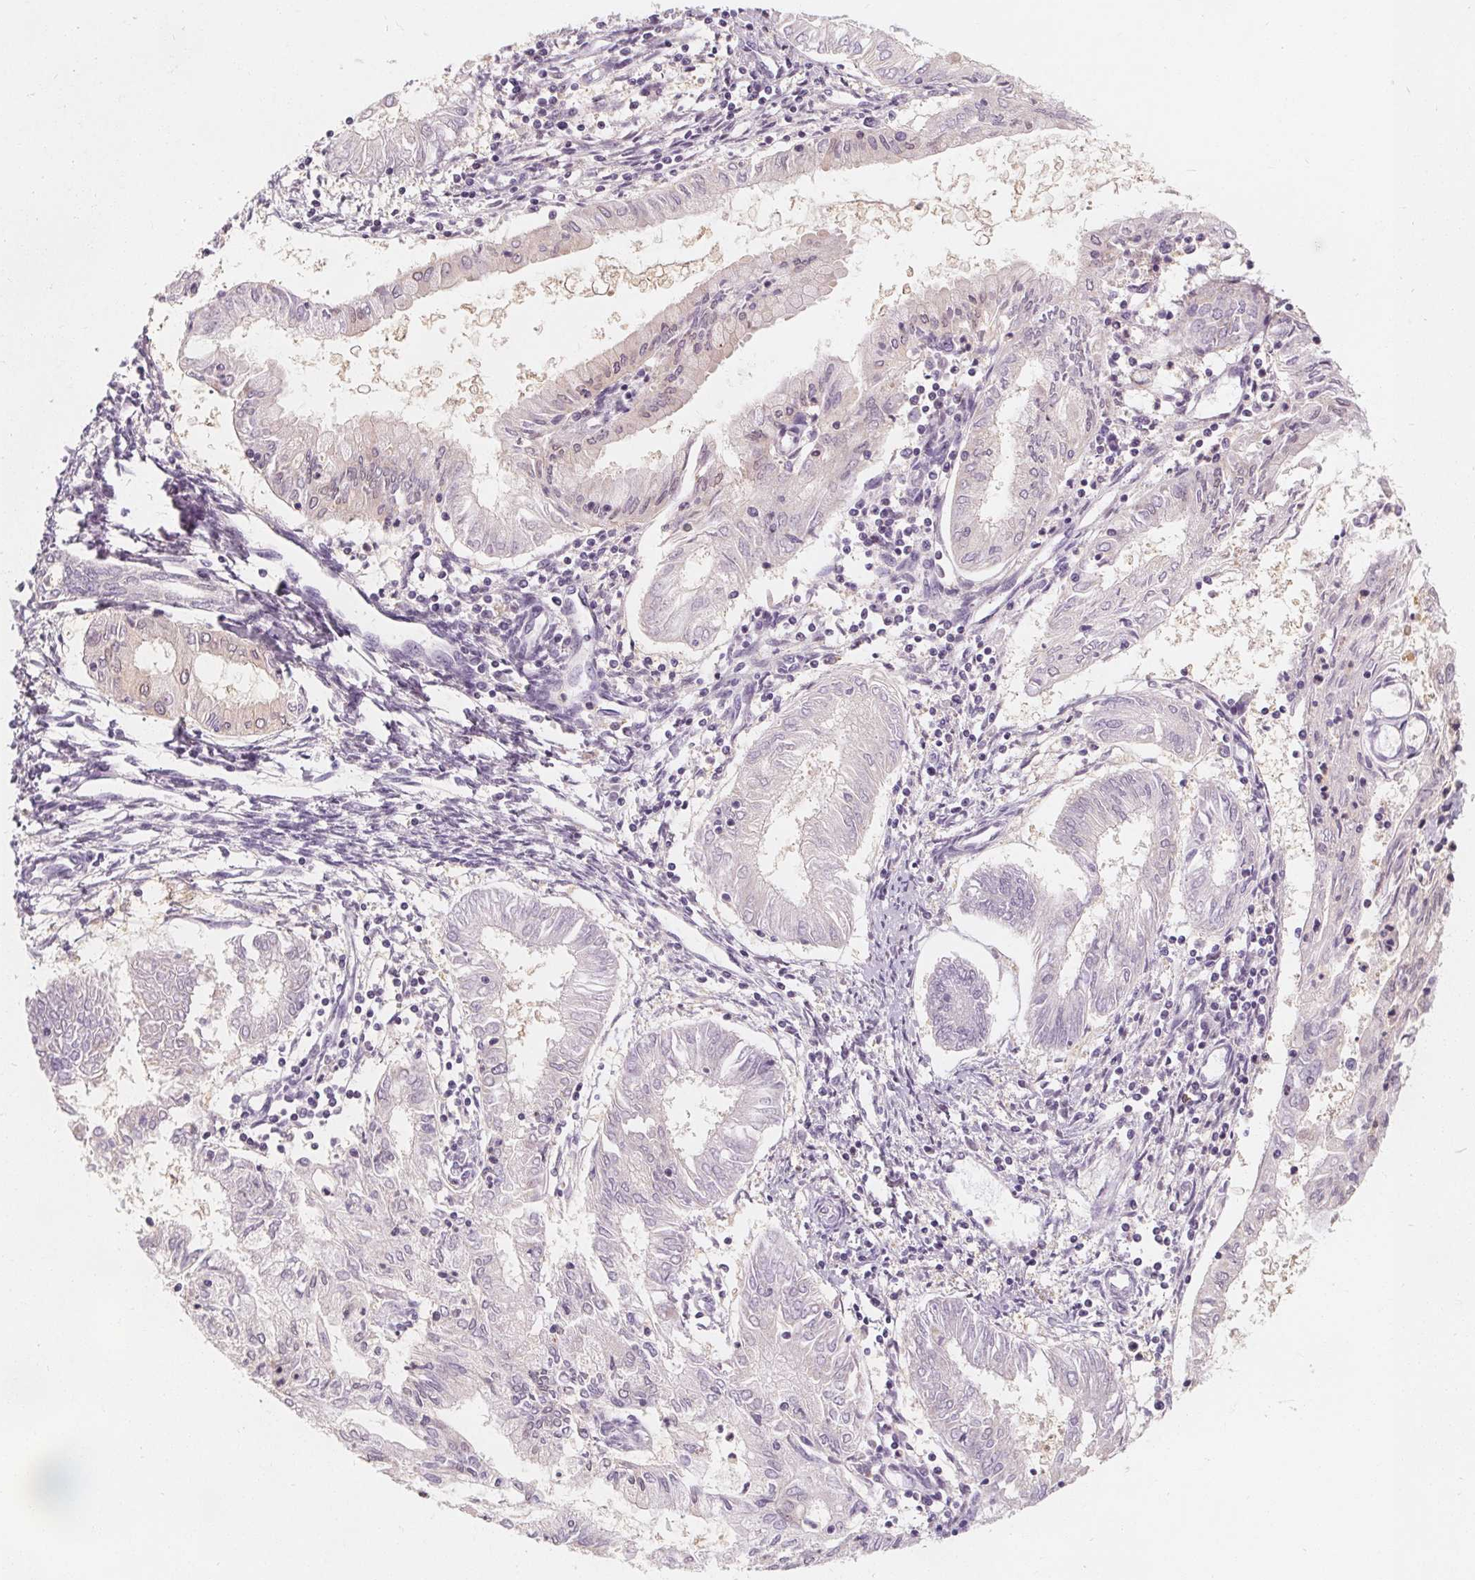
{"staining": {"intensity": "negative", "quantity": "none", "location": "none"}, "tissue": "endometrial cancer", "cell_type": "Tumor cells", "image_type": "cancer", "snomed": [{"axis": "morphology", "description": "Adenocarcinoma, NOS"}, {"axis": "topography", "description": "Endometrium"}], "caption": "Immunohistochemistry (IHC) of human endometrial cancer (adenocarcinoma) shows no positivity in tumor cells.", "gene": "UGP2", "patient": {"sex": "female", "age": 68}}